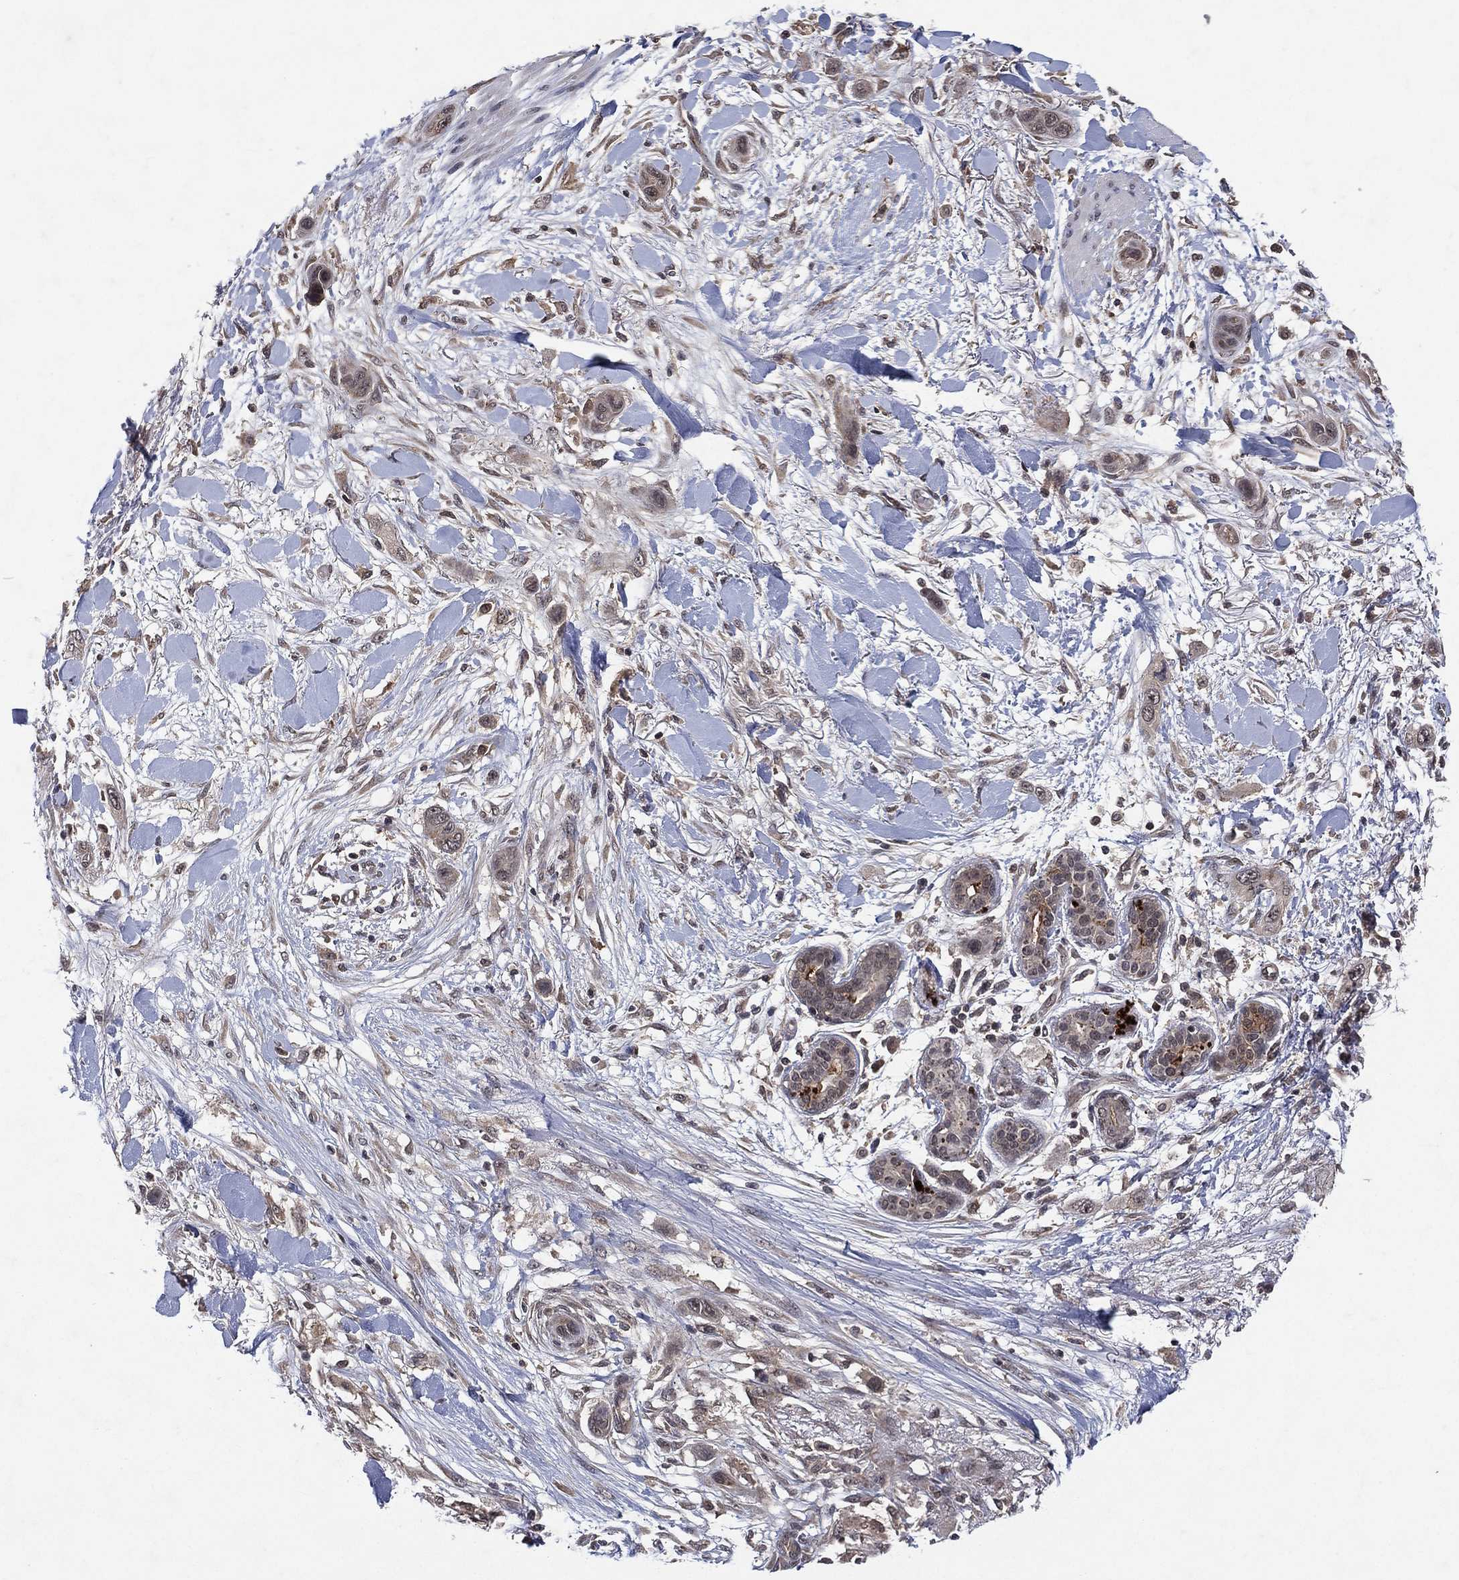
{"staining": {"intensity": "negative", "quantity": "none", "location": "none"}, "tissue": "skin cancer", "cell_type": "Tumor cells", "image_type": "cancer", "snomed": [{"axis": "morphology", "description": "Squamous cell carcinoma, NOS"}, {"axis": "topography", "description": "Skin"}], "caption": "Tumor cells are negative for brown protein staining in skin squamous cell carcinoma.", "gene": "ATG4B", "patient": {"sex": "male", "age": 79}}